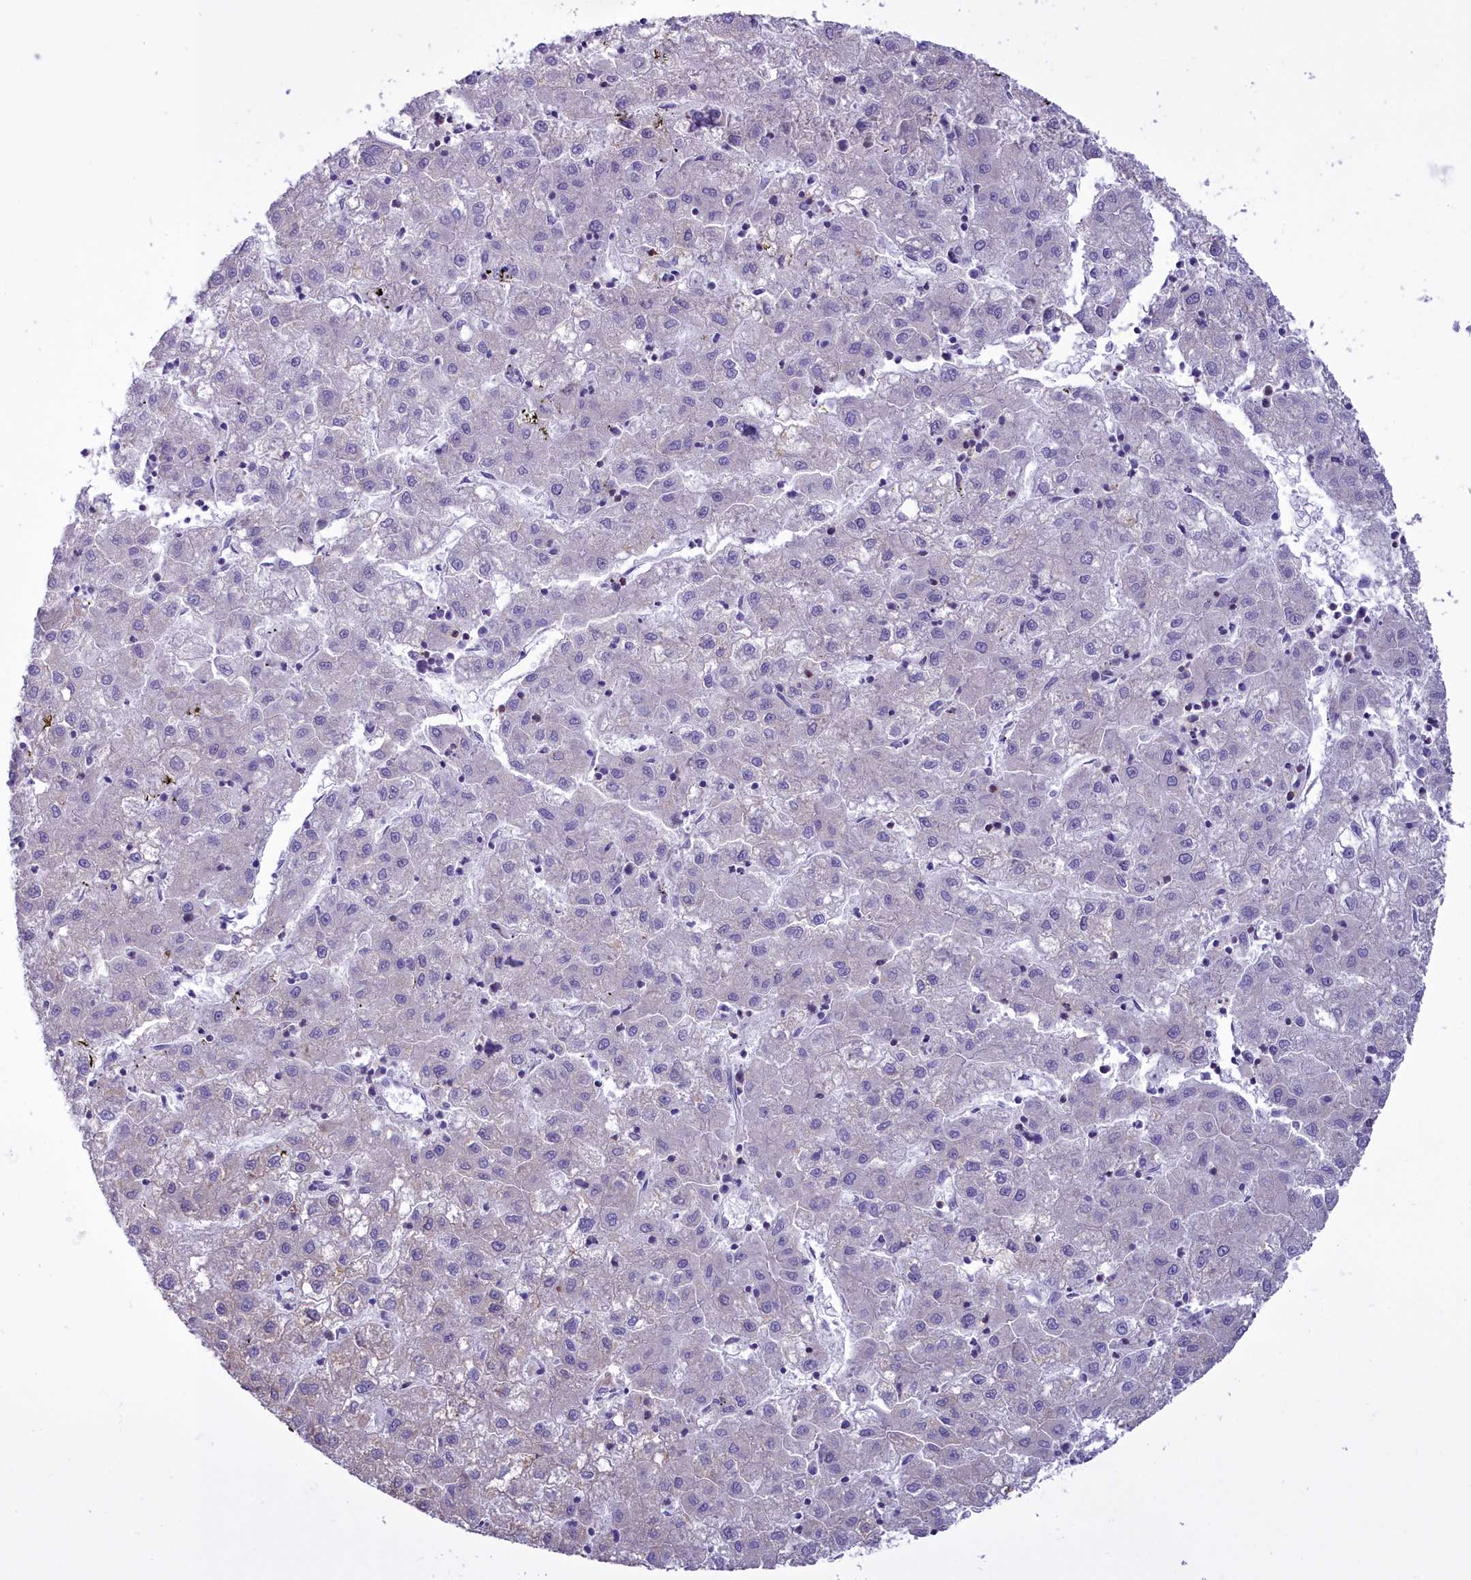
{"staining": {"intensity": "negative", "quantity": "none", "location": "none"}, "tissue": "liver cancer", "cell_type": "Tumor cells", "image_type": "cancer", "snomed": [{"axis": "morphology", "description": "Carcinoma, Hepatocellular, NOS"}, {"axis": "topography", "description": "Liver"}], "caption": "The immunohistochemistry photomicrograph has no significant staining in tumor cells of hepatocellular carcinoma (liver) tissue.", "gene": "CD5", "patient": {"sex": "male", "age": 72}}